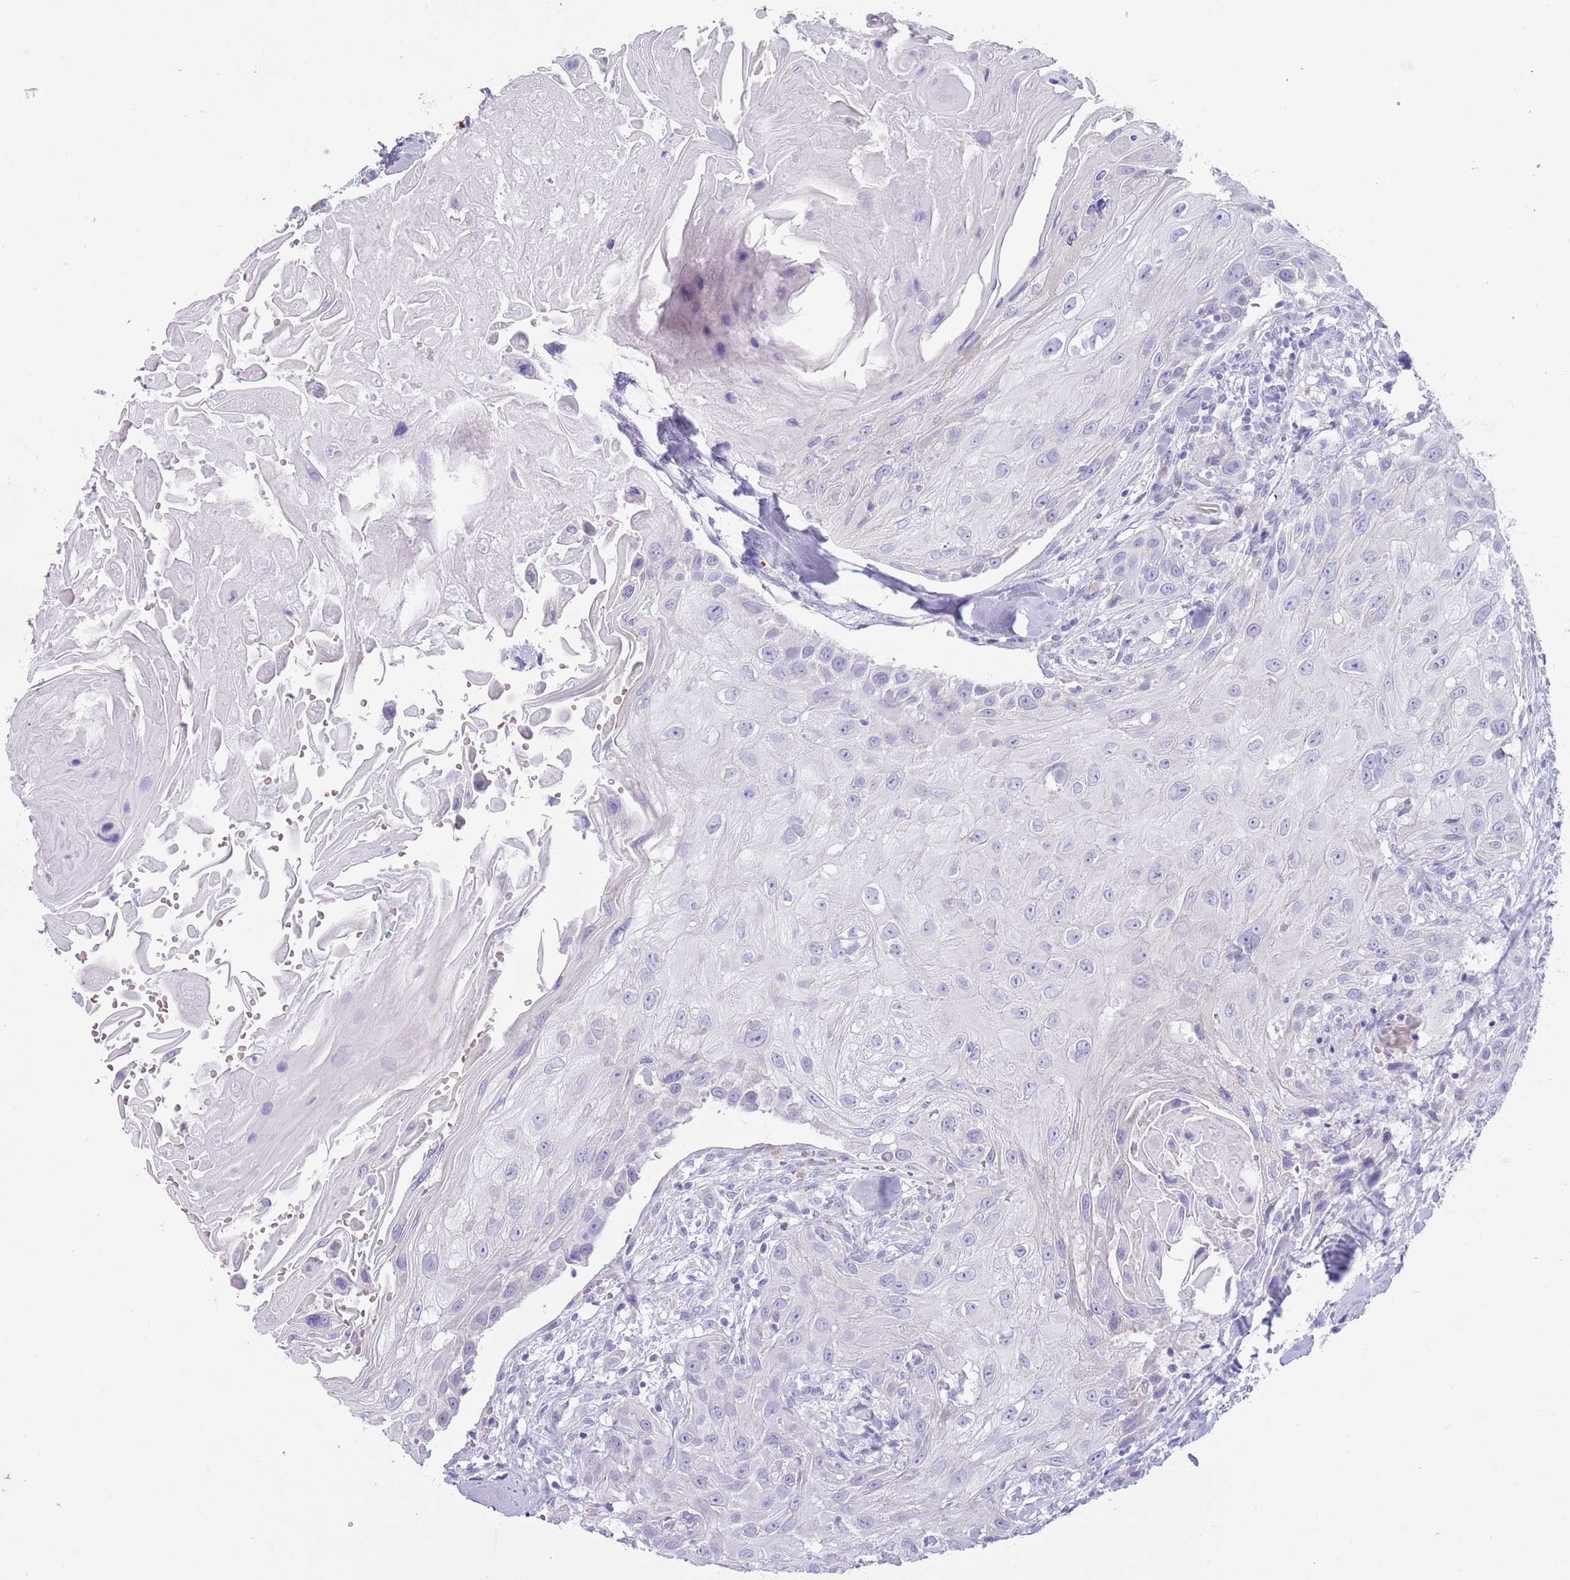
{"staining": {"intensity": "negative", "quantity": "none", "location": "none"}, "tissue": "head and neck cancer", "cell_type": "Tumor cells", "image_type": "cancer", "snomed": [{"axis": "morphology", "description": "Squamous cell carcinoma, NOS"}, {"axis": "topography", "description": "Head-Neck"}], "caption": "The immunohistochemistry (IHC) image has no significant positivity in tumor cells of squamous cell carcinoma (head and neck) tissue.", "gene": "LY6G5B", "patient": {"sex": "male", "age": 81}}